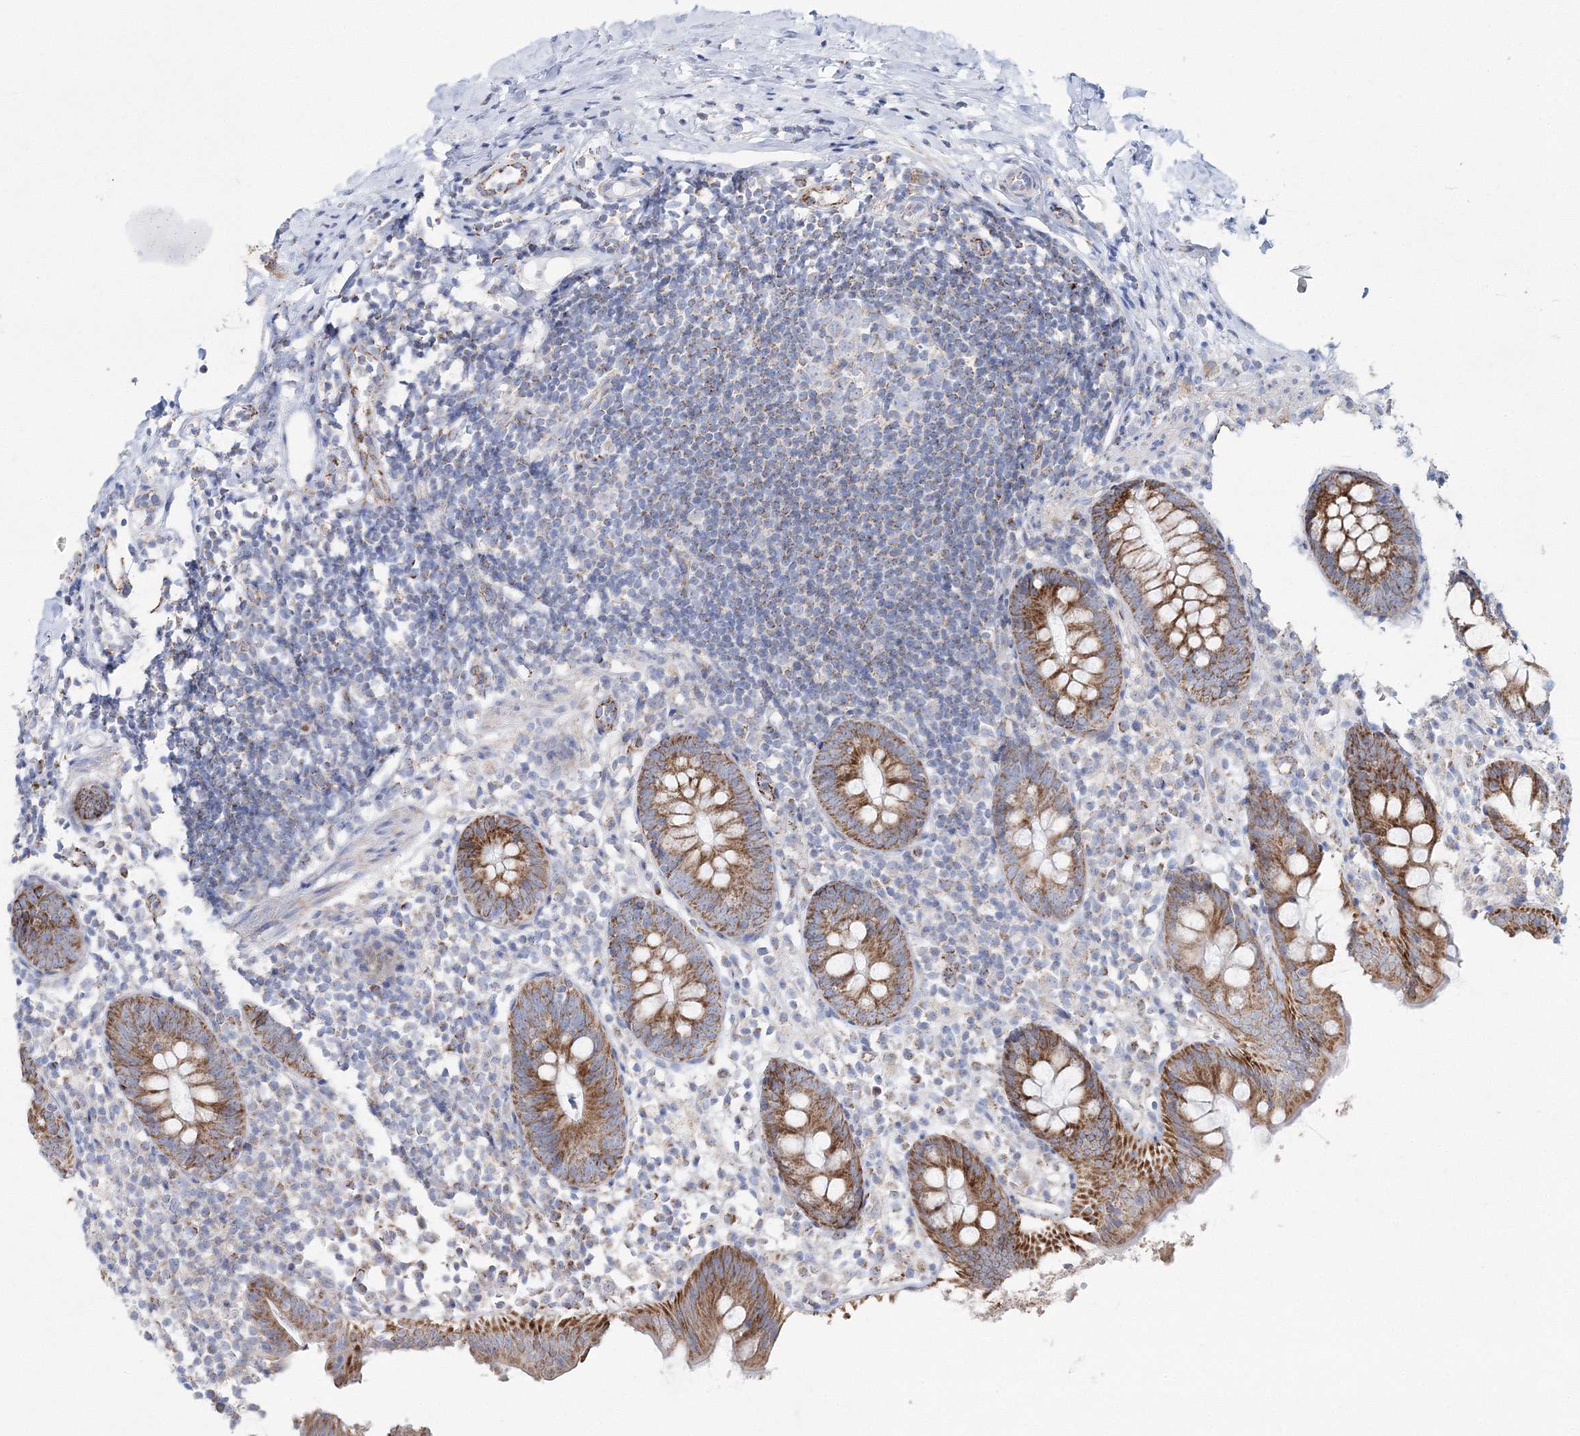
{"staining": {"intensity": "moderate", "quantity": ">75%", "location": "cytoplasmic/membranous"}, "tissue": "appendix", "cell_type": "Glandular cells", "image_type": "normal", "snomed": [{"axis": "morphology", "description": "Normal tissue, NOS"}, {"axis": "topography", "description": "Appendix"}], "caption": "High-power microscopy captured an IHC micrograph of normal appendix, revealing moderate cytoplasmic/membranous staining in about >75% of glandular cells. (Stains: DAB (3,3'-diaminobenzidine) in brown, nuclei in blue, Microscopy: brightfield microscopy at high magnification).", "gene": "HIBCH", "patient": {"sex": "female", "age": 20}}